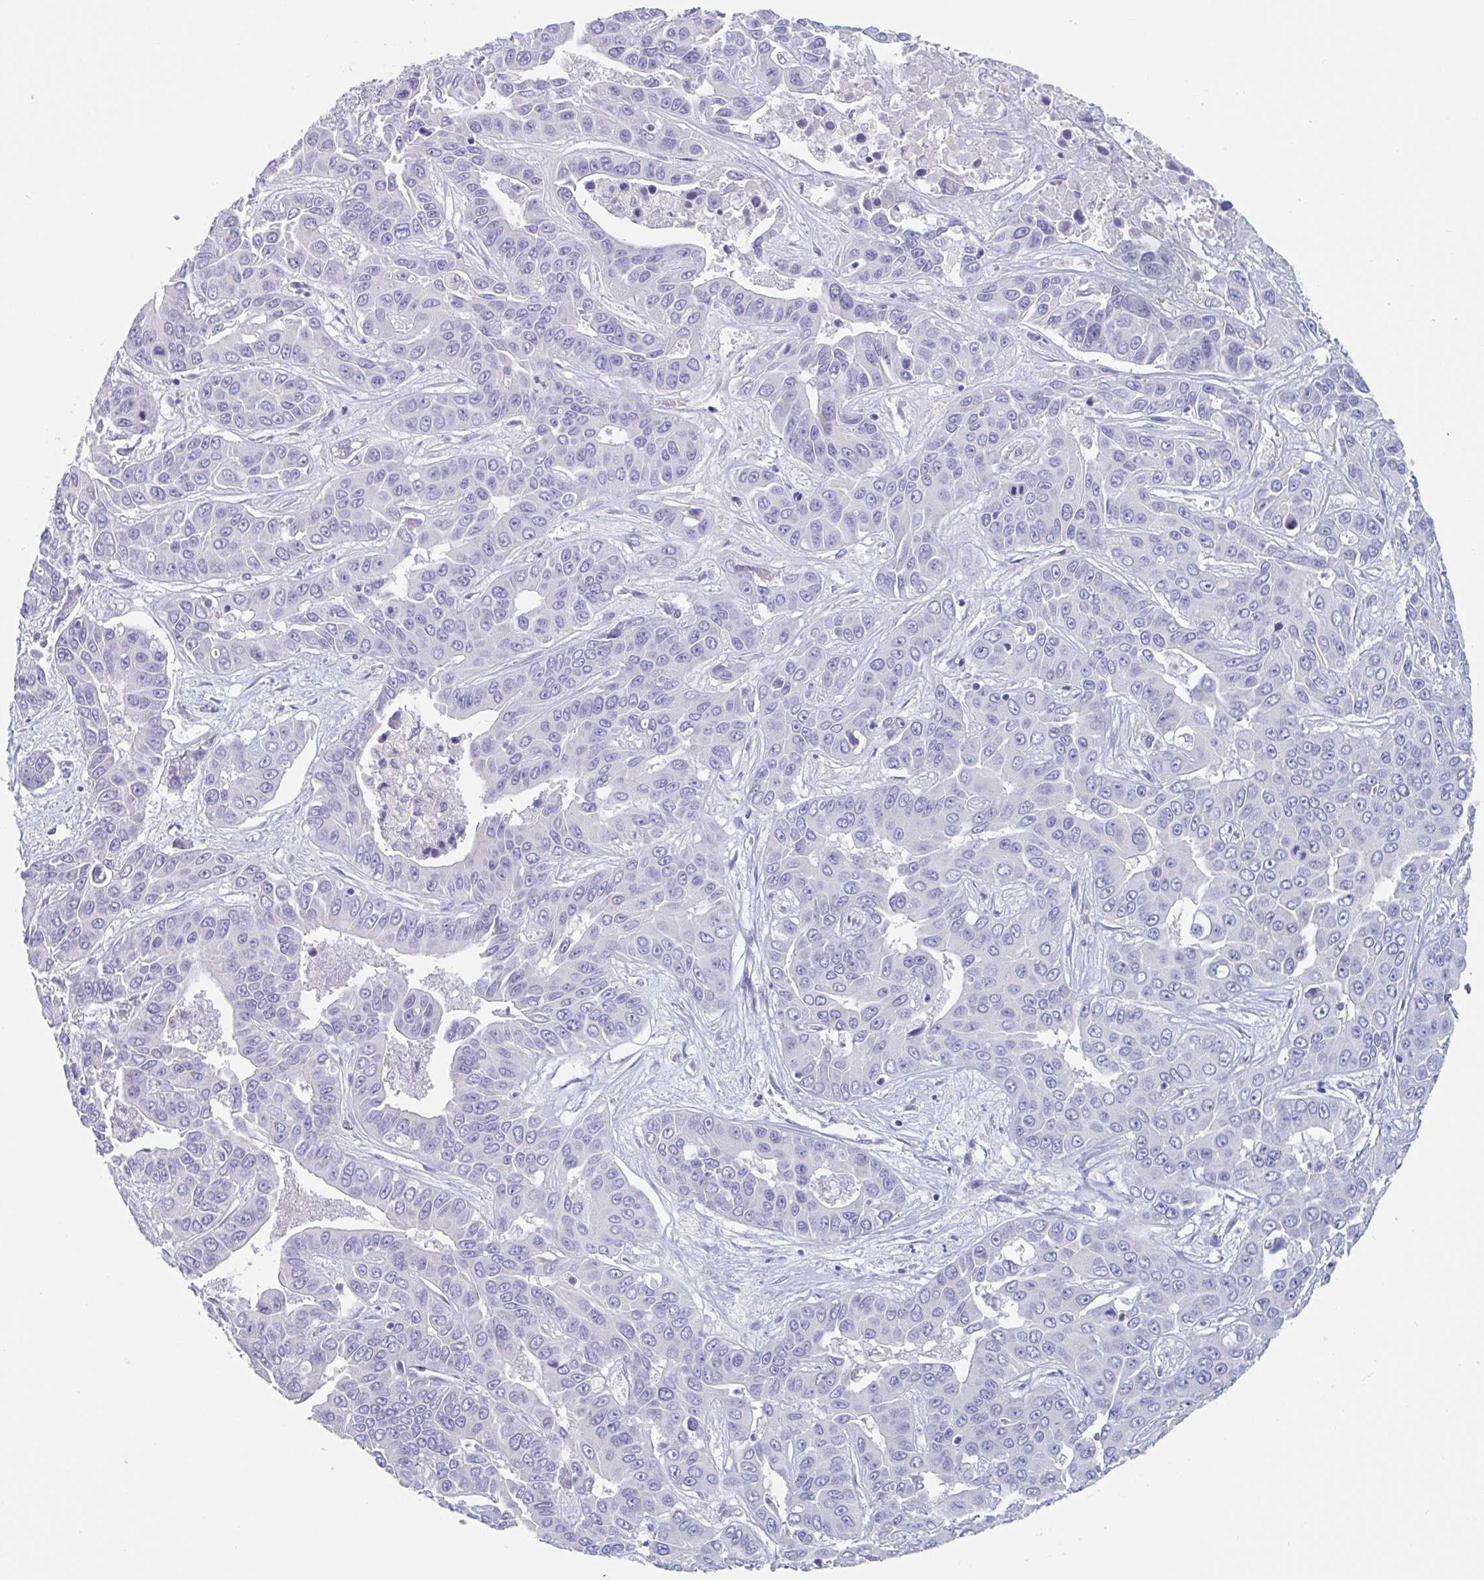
{"staining": {"intensity": "negative", "quantity": "none", "location": "none"}, "tissue": "liver cancer", "cell_type": "Tumor cells", "image_type": "cancer", "snomed": [{"axis": "morphology", "description": "Cholangiocarcinoma"}, {"axis": "topography", "description": "Liver"}], "caption": "DAB immunohistochemical staining of human liver cancer (cholangiocarcinoma) shows no significant positivity in tumor cells.", "gene": "ABHD16A", "patient": {"sex": "female", "age": 52}}